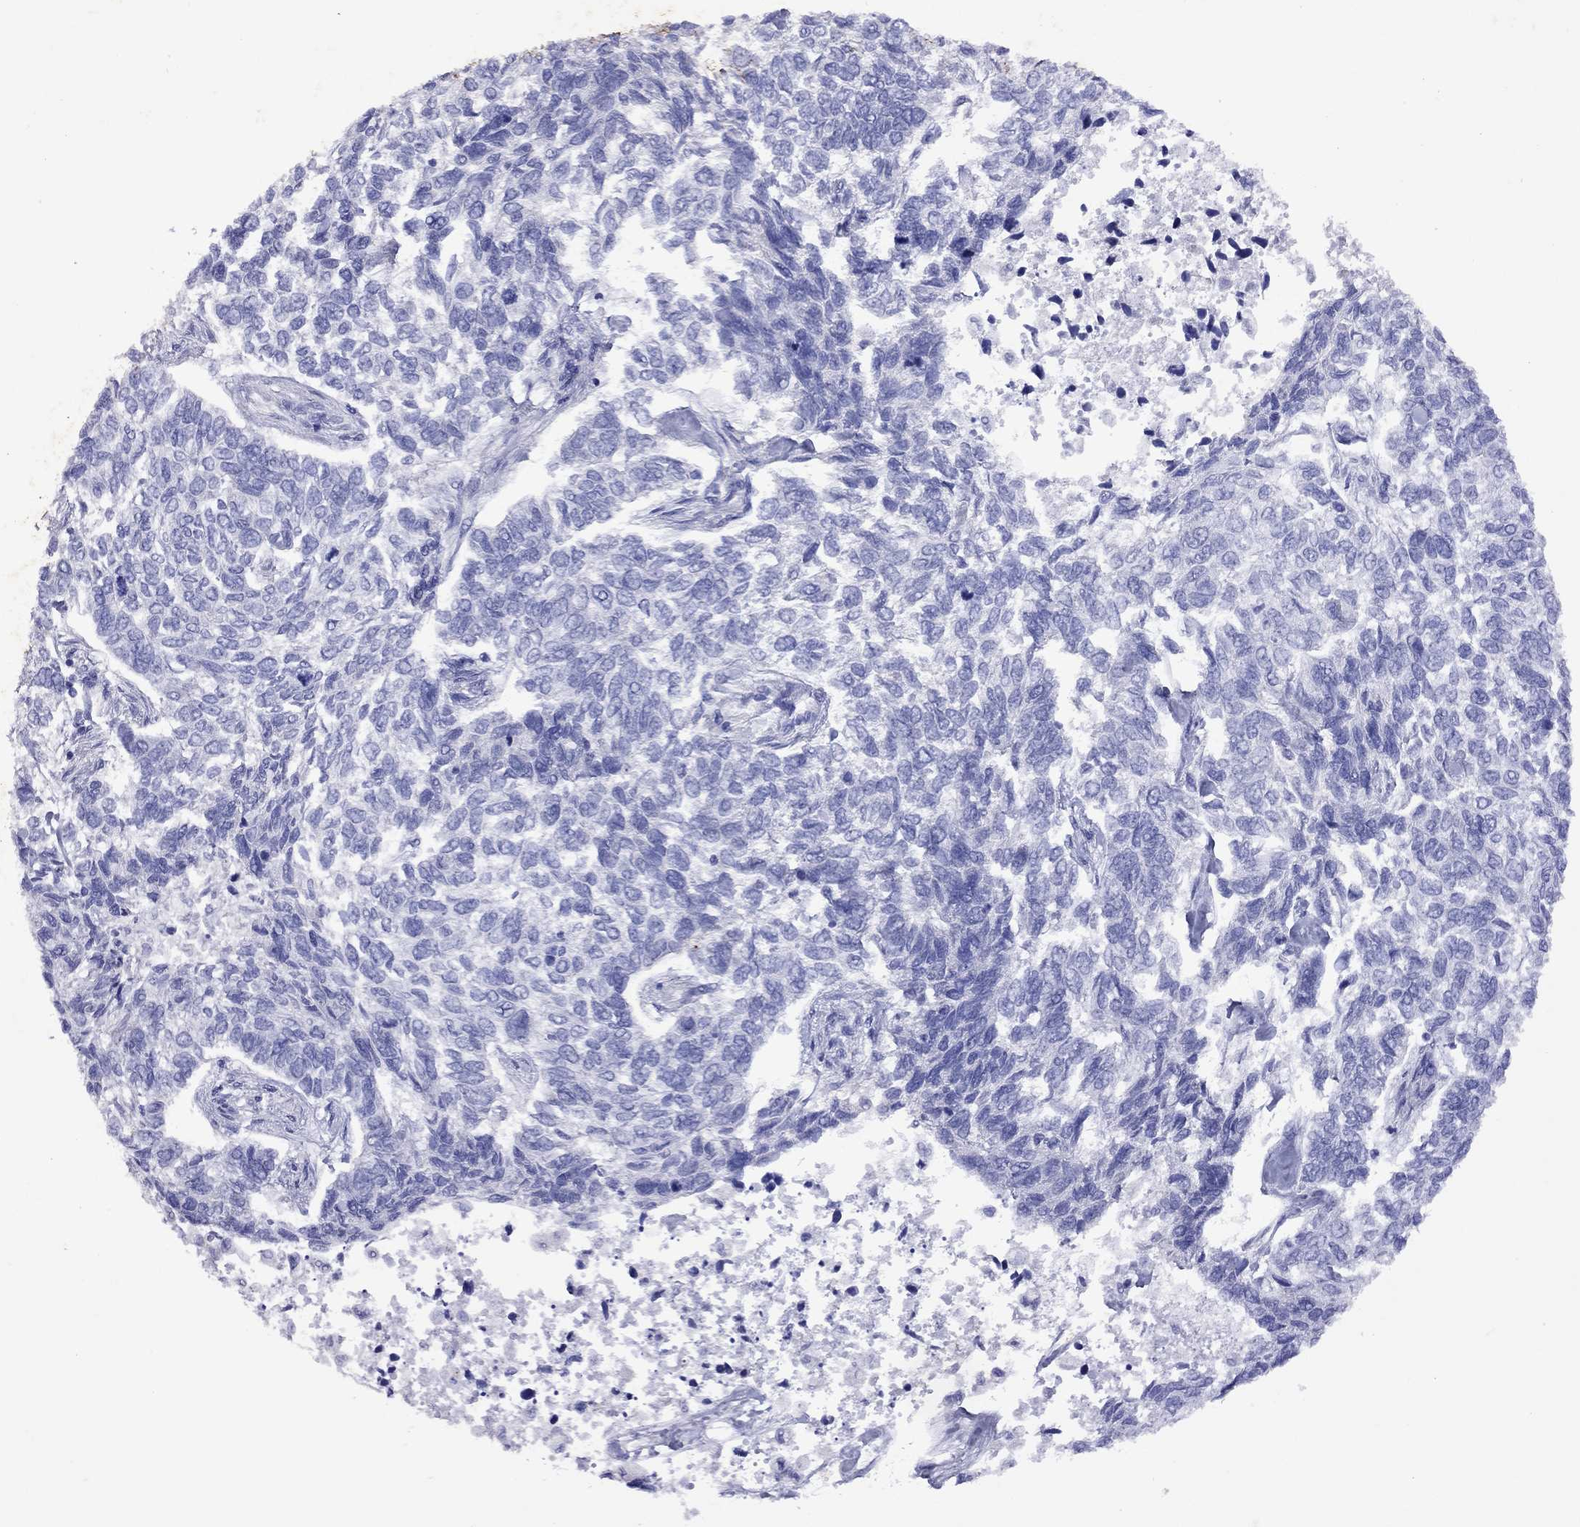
{"staining": {"intensity": "negative", "quantity": "none", "location": "none"}, "tissue": "skin cancer", "cell_type": "Tumor cells", "image_type": "cancer", "snomed": [{"axis": "morphology", "description": "Basal cell carcinoma"}, {"axis": "topography", "description": "Skin"}], "caption": "Immunohistochemical staining of human skin cancer shows no significant expression in tumor cells.", "gene": "GNAT3", "patient": {"sex": "female", "age": 65}}